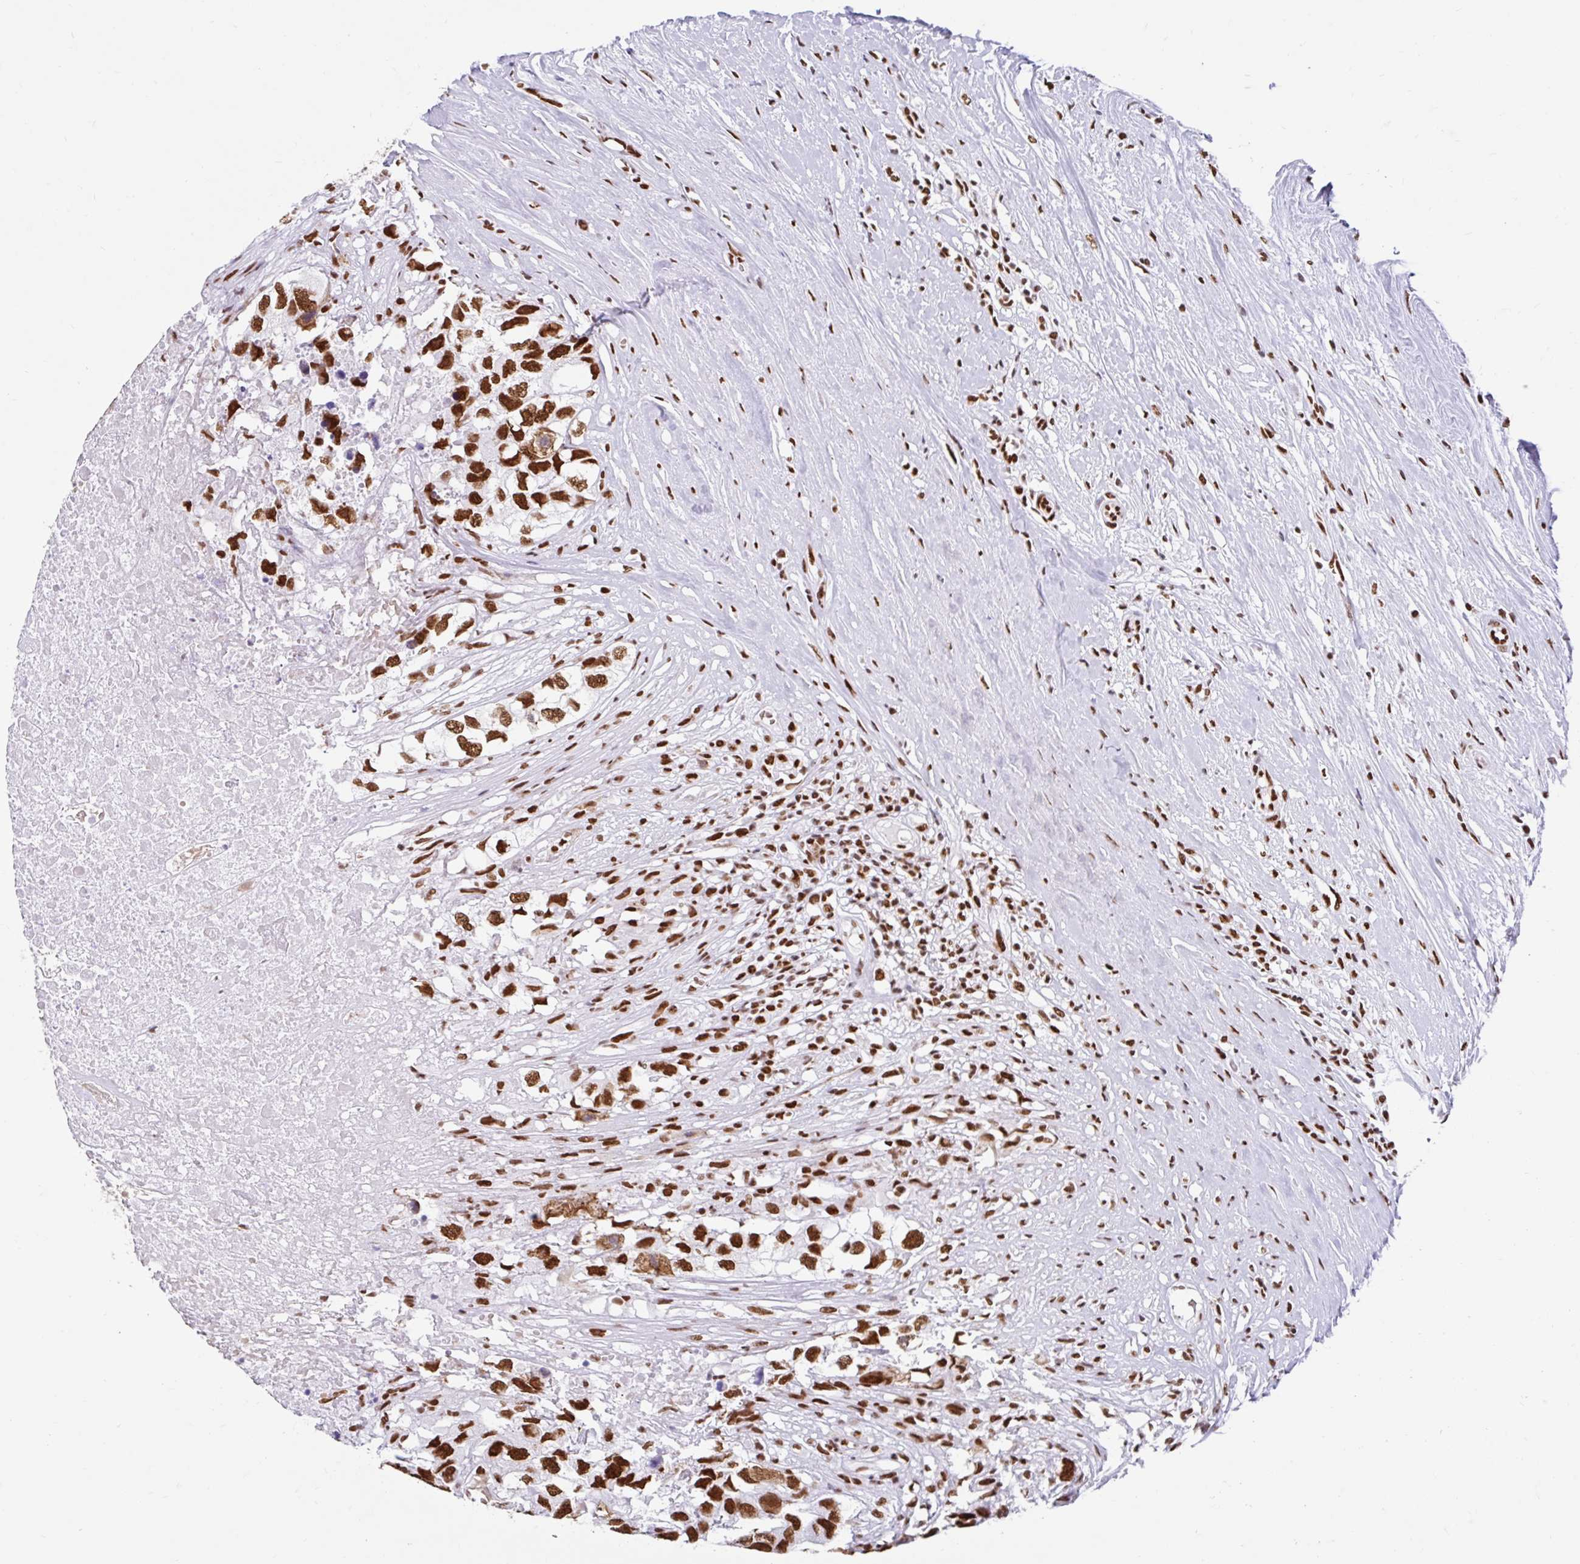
{"staining": {"intensity": "strong", "quantity": ">75%", "location": "nuclear"}, "tissue": "testis cancer", "cell_type": "Tumor cells", "image_type": "cancer", "snomed": [{"axis": "morphology", "description": "Carcinoma, Embryonal, NOS"}, {"axis": "topography", "description": "Testis"}], "caption": "Testis cancer stained for a protein exhibits strong nuclear positivity in tumor cells.", "gene": "KHDRBS1", "patient": {"sex": "male", "age": 83}}